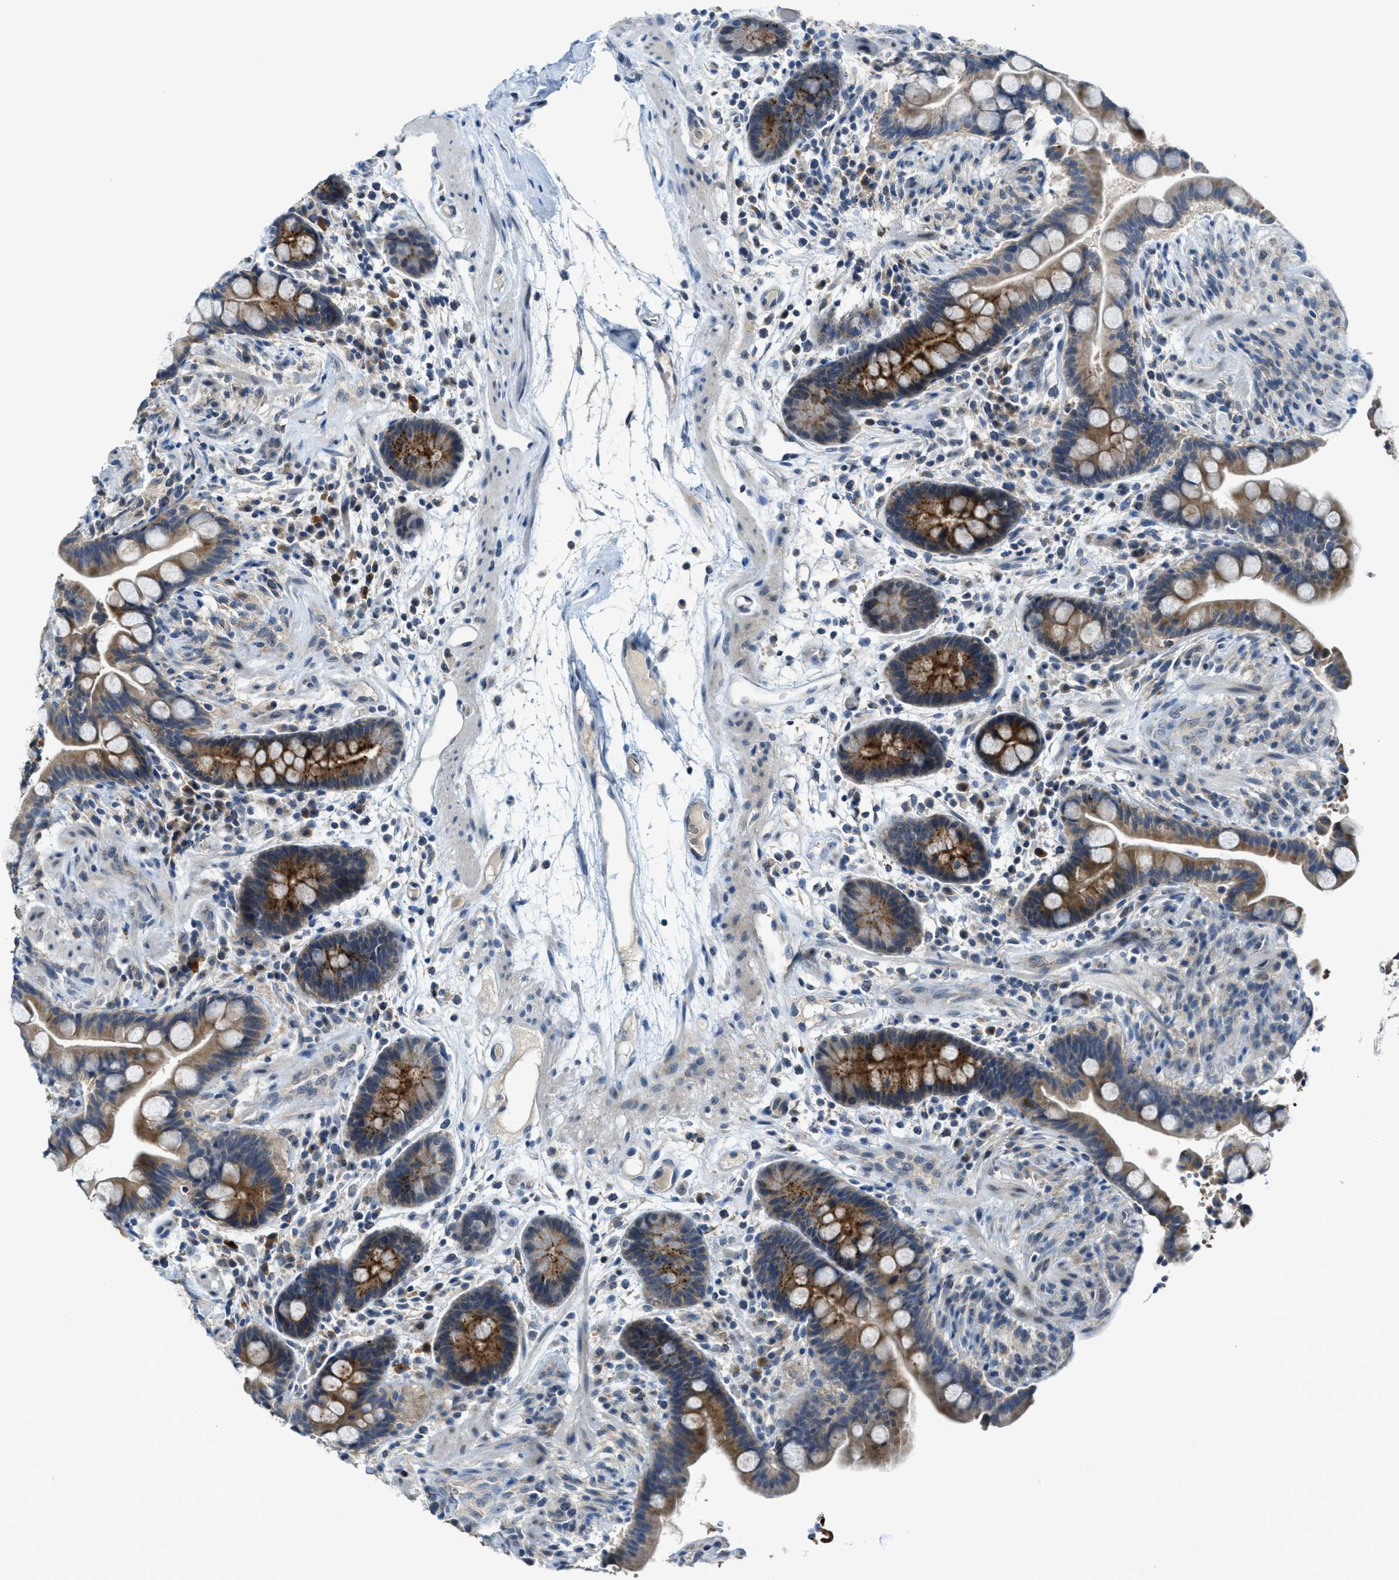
{"staining": {"intensity": "weak", "quantity": "25%-75%", "location": "cytoplasmic/membranous"}, "tissue": "colon", "cell_type": "Endothelial cells", "image_type": "normal", "snomed": [{"axis": "morphology", "description": "Normal tissue, NOS"}, {"axis": "topography", "description": "Colon"}], "caption": "IHC of normal human colon shows low levels of weak cytoplasmic/membranous staining in about 25%-75% of endothelial cells.", "gene": "CDON", "patient": {"sex": "male", "age": 73}}